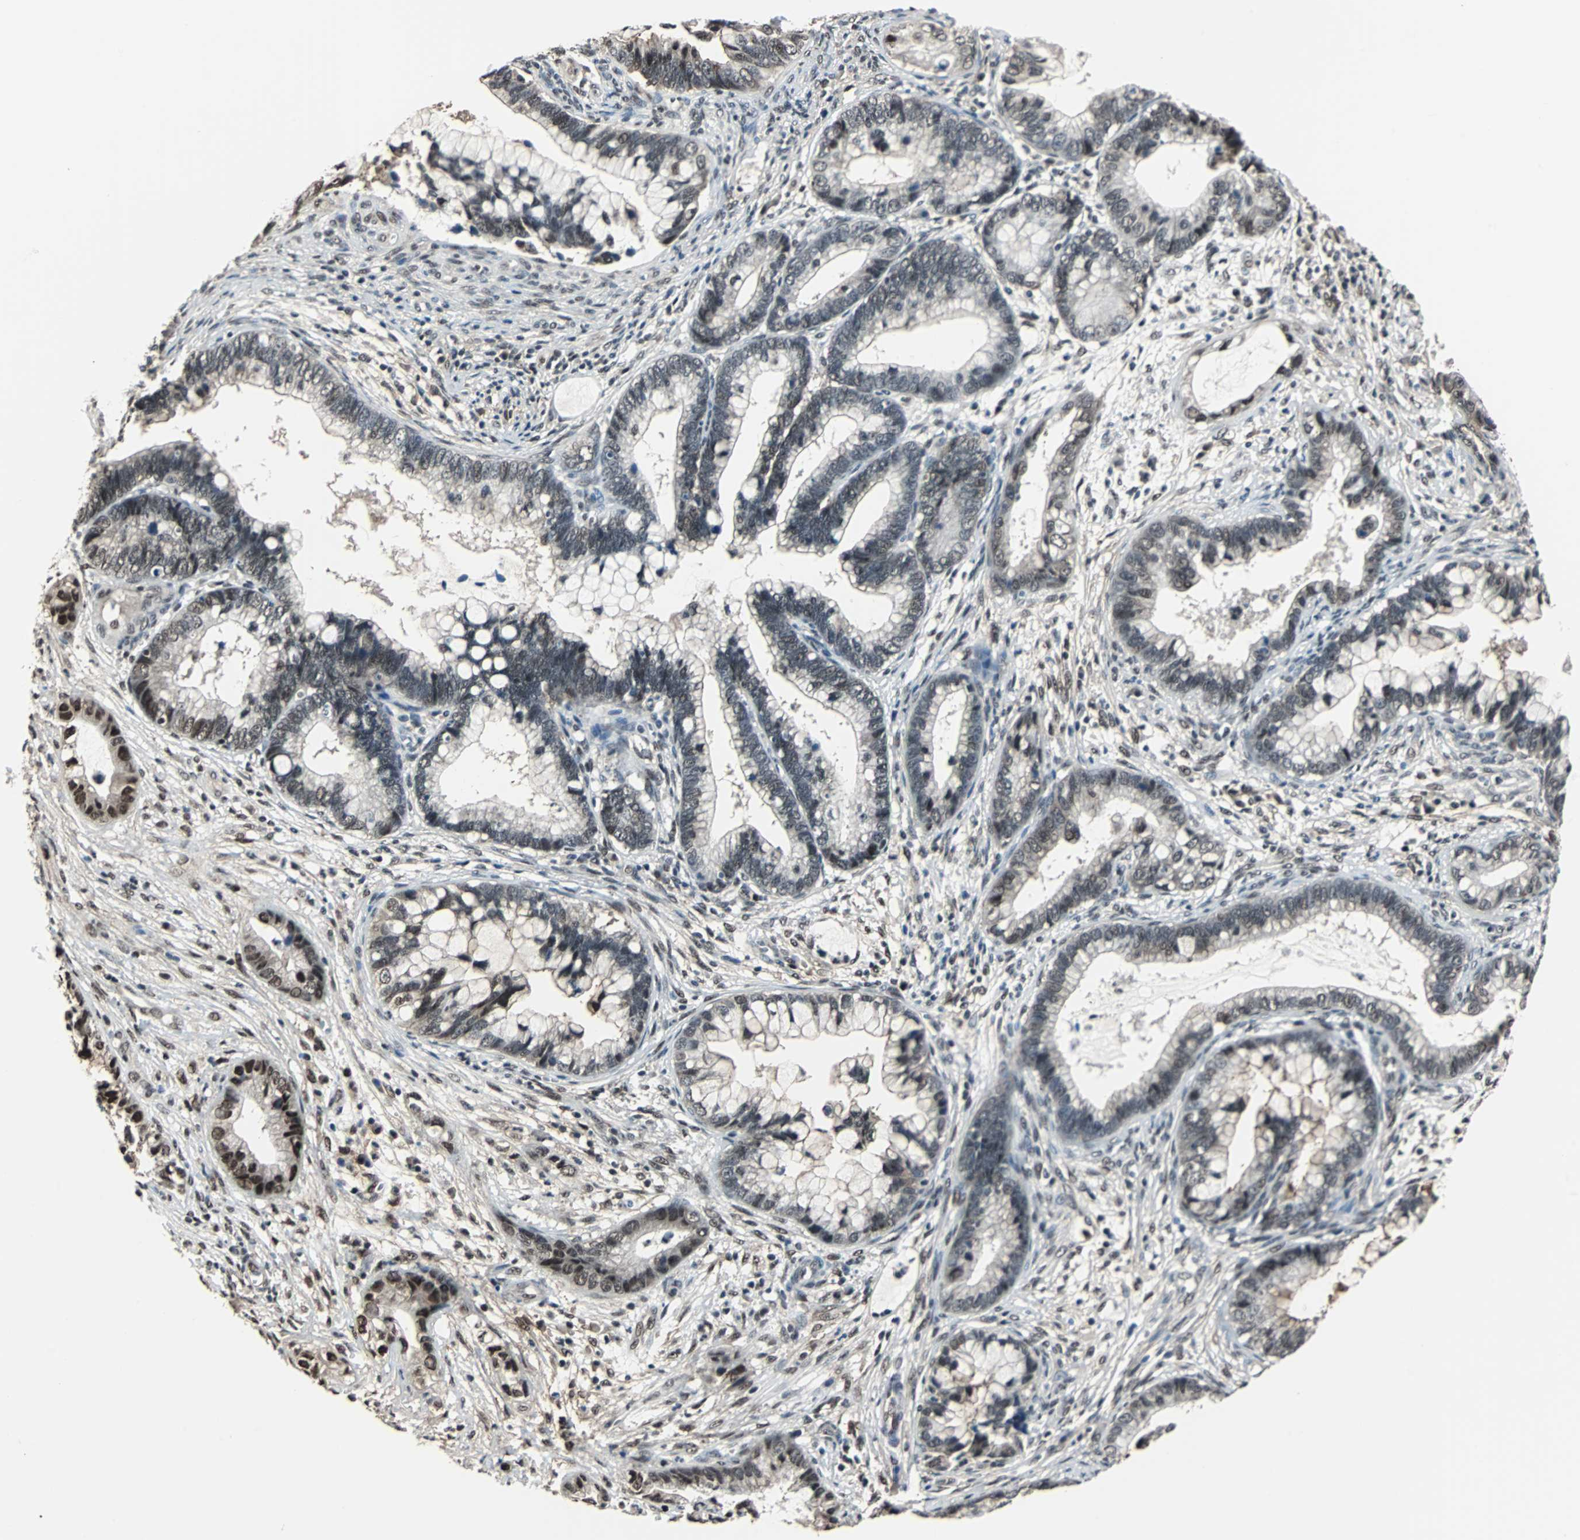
{"staining": {"intensity": "moderate", "quantity": "25%-75%", "location": "nuclear"}, "tissue": "cervical cancer", "cell_type": "Tumor cells", "image_type": "cancer", "snomed": [{"axis": "morphology", "description": "Adenocarcinoma, NOS"}, {"axis": "topography", "description": "Cervix"}], "caption": "Cervical cancer (adenocarcinoma) stained with DAB (3,3'-diaminobenzidine) IHC demonstrates medium levels of moderate nuclear staining in approximately 25%-75% of tumor cells.", "gene": "MKX", "patient": {"sex": "female", "age": 44}}